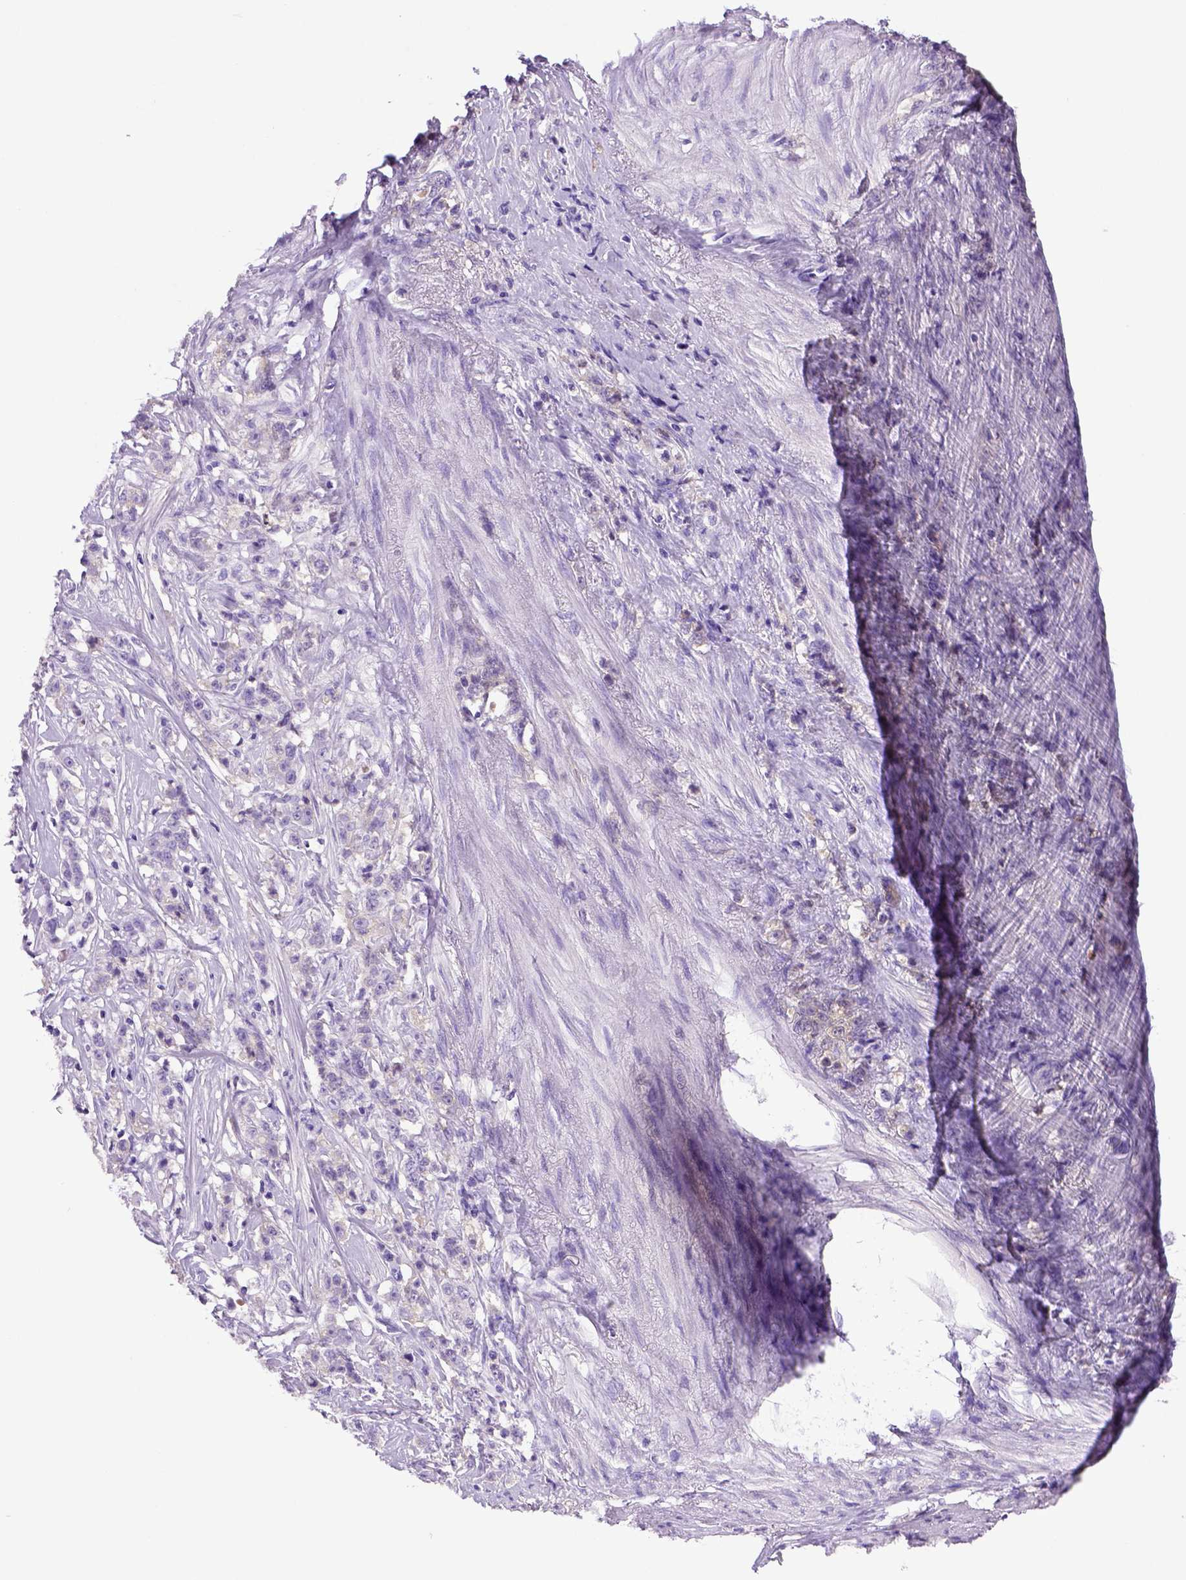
{"staining": {"intensity": "negative", "quantity": "none", "location": "none"}, "tissue": "stomach cancer", "cell_type": "Tumor cells", "image_type": "cancer", "snomed": [{"axis": "morphology", "description": "Adenocarcinoma, NOS"}, {"axis": "topography", "description": "Stomach, lower"}], "caption": "Human stomach adenocarcinoma stained for a protein using immunohistochemistry (IHC) demonstrates no staining in tumor cells.", "gene": "ITIH4", "patient": {"sex": "male", "age": 88}}